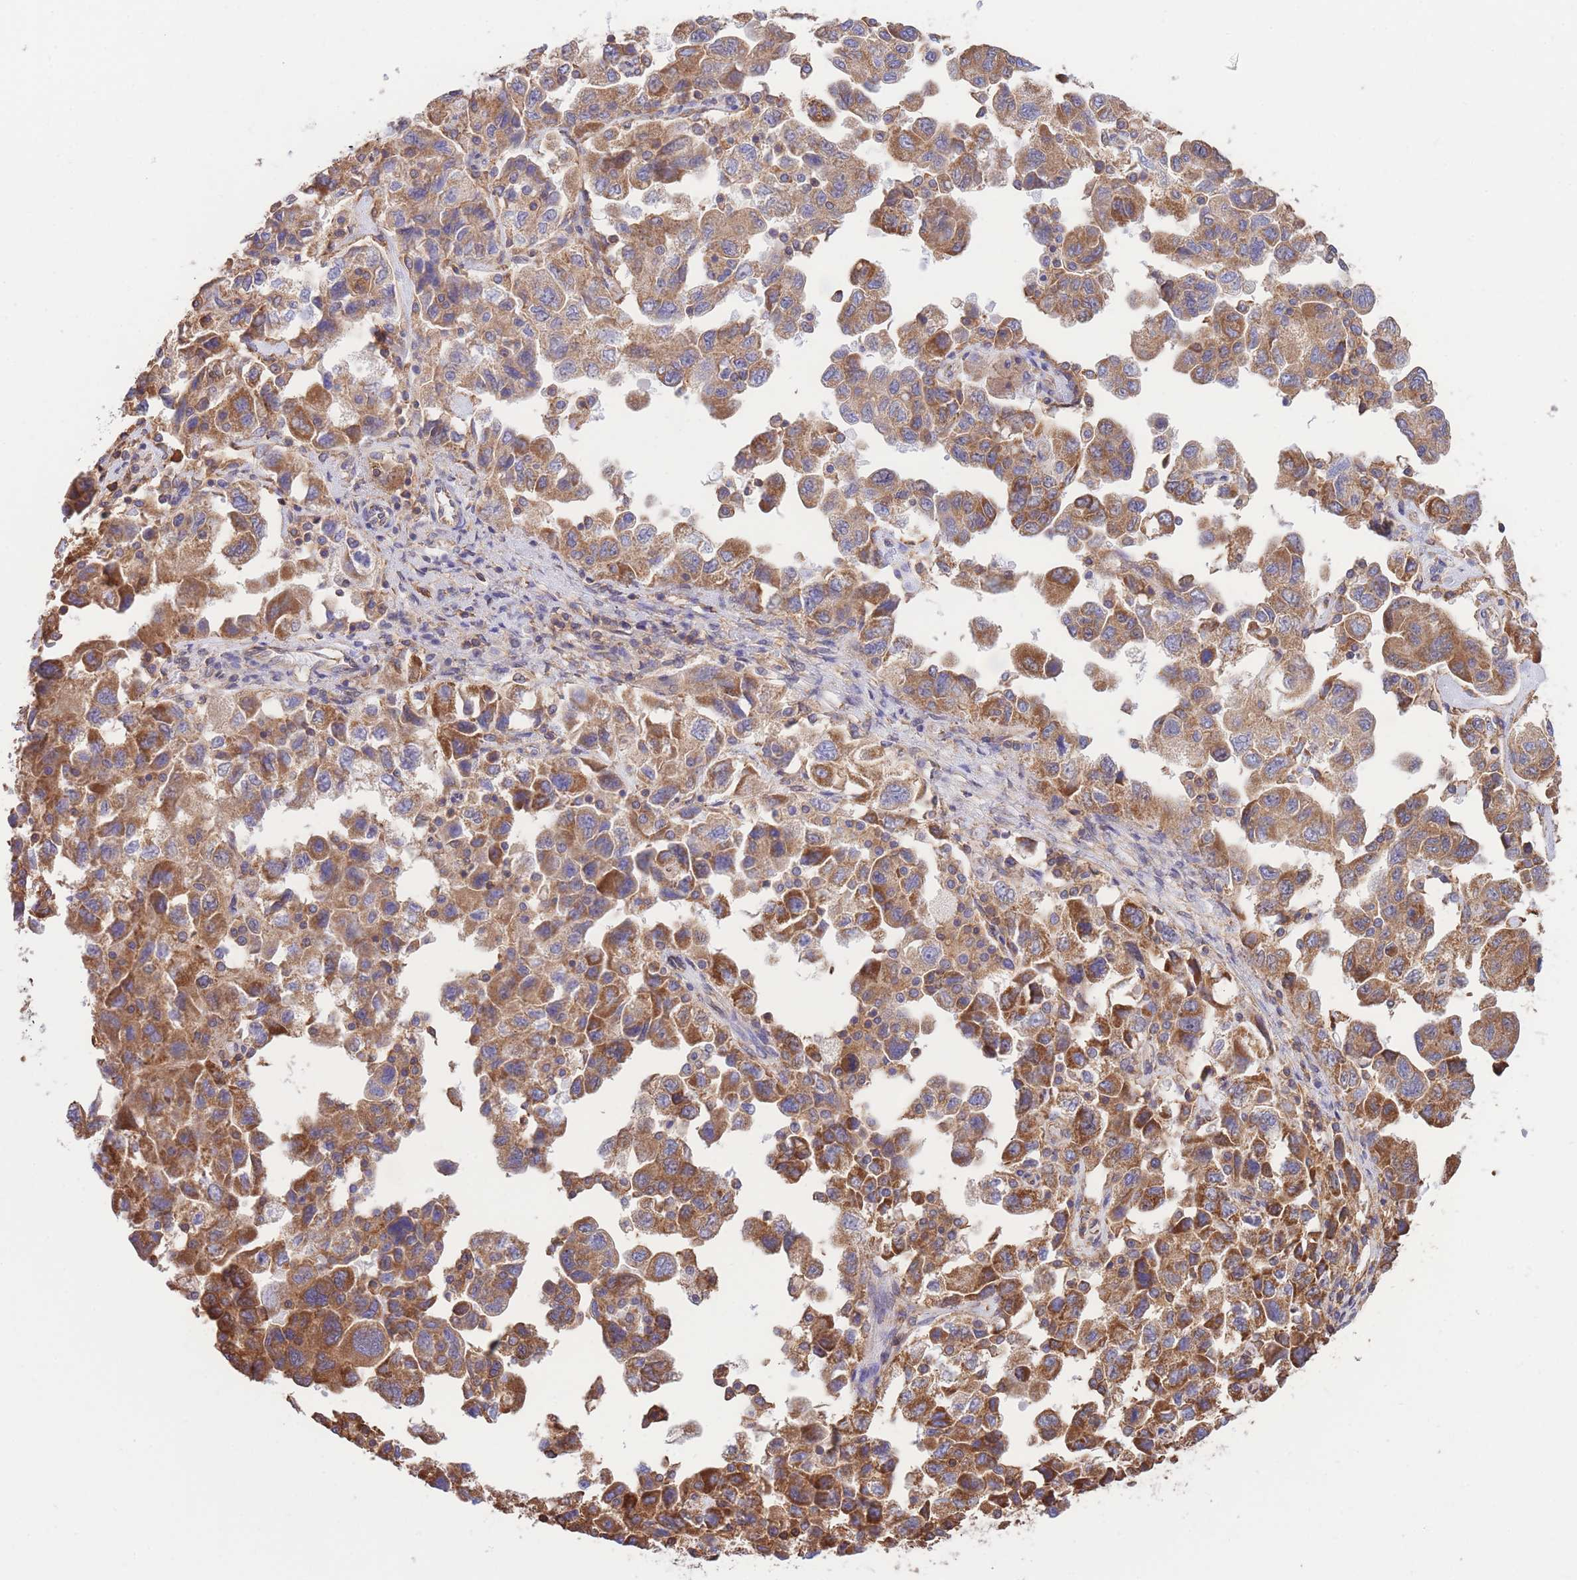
{"staining": {"intensity": "moderate", "quantity": ">75%", "location": "cytoplasmic/membranous"}, "tissue": "ovarian cancer", "cell_type": "Tumor cells", "image_type": "cancer", "snomed": [{"axis": "morphology", "description": "Carcinoma, NOS"}, {"axis": "morphology", "description": "Cystadenocarcinoma, serous, NOS"}, {"axis": "topography", "description": "Ovary"}], "caption": "Ovarian serous cystadenocarcinoma stained with a brown dye demonstrates moderate cytoplasmic/membranous positive expression in about >75% of tumor cells.", "gene": "LRRN4CL", "patient": {"sex": "female", "age": 69}}